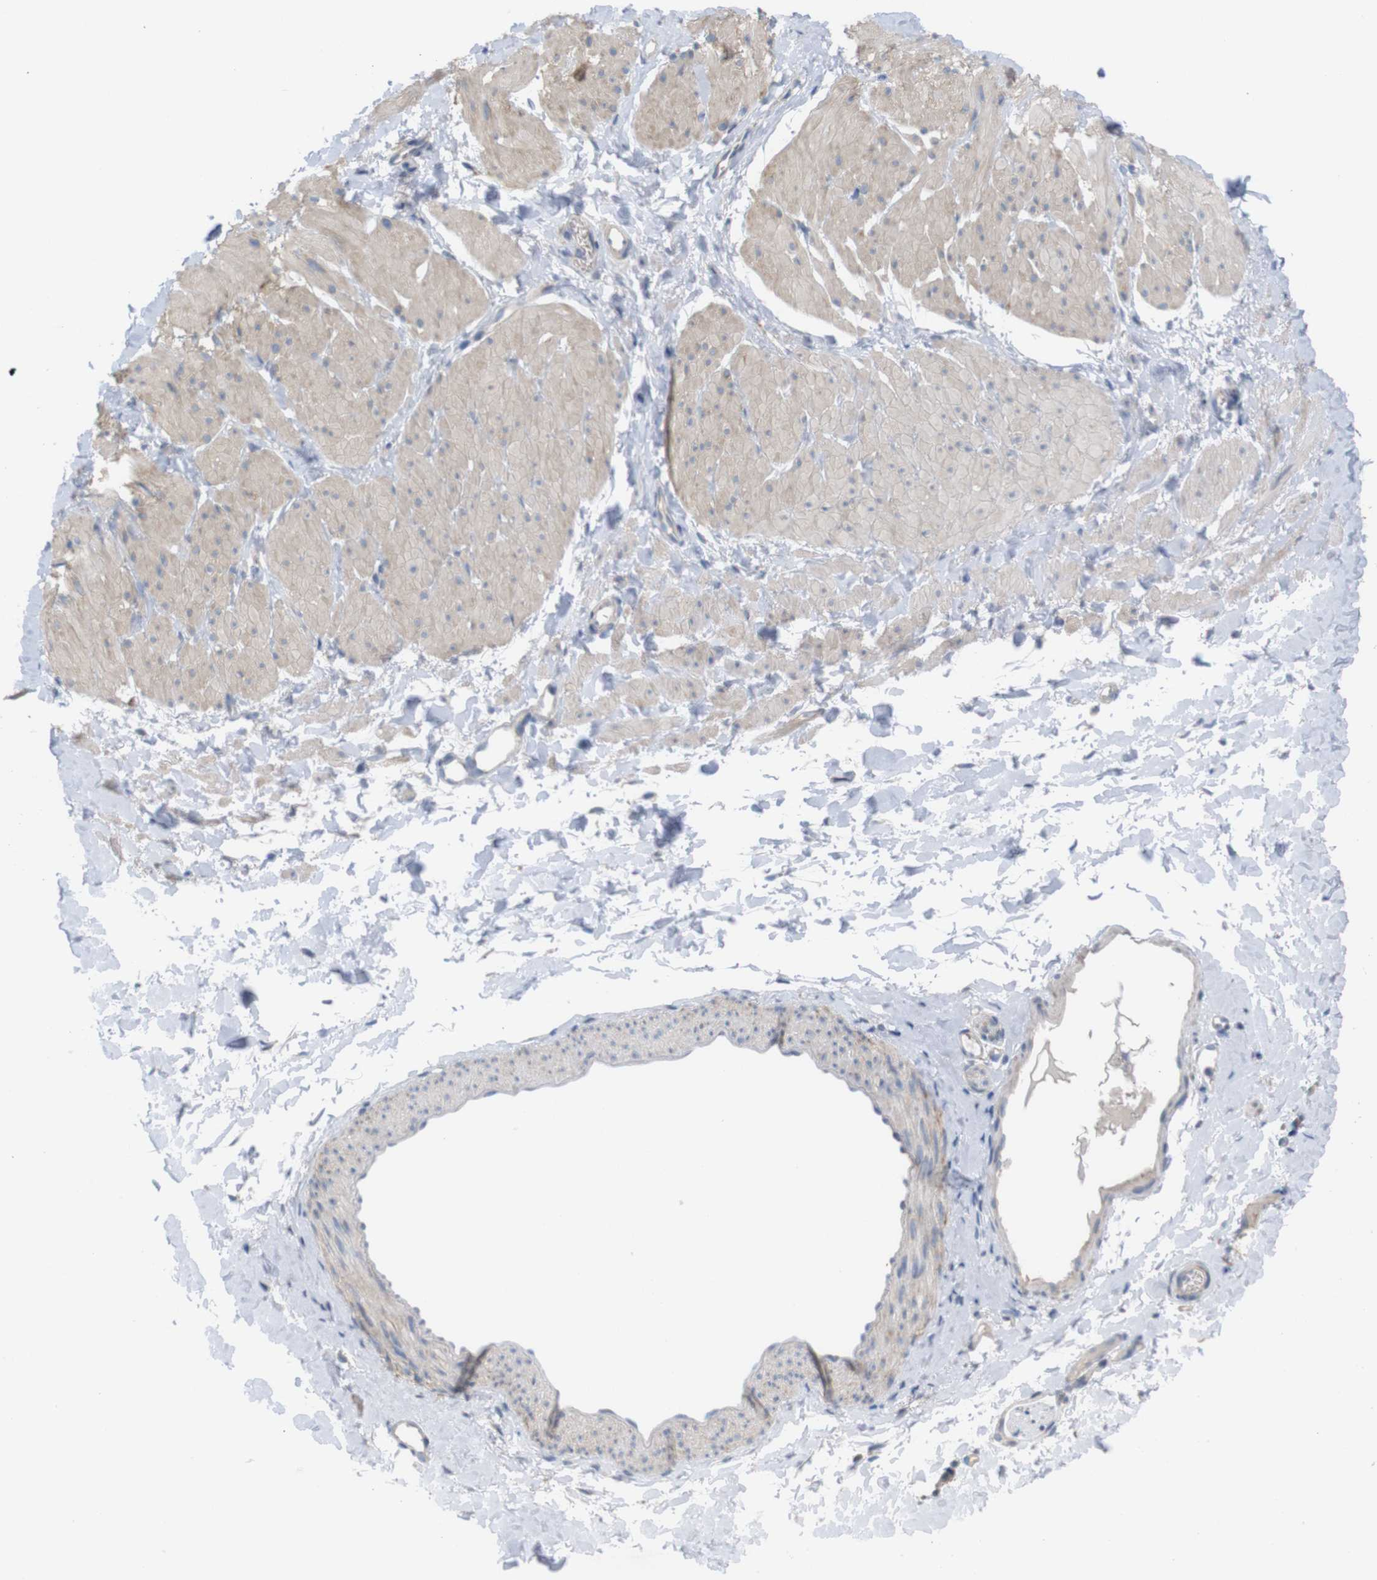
{"staining": {"intensity": "weak", "quantity": "25%-75%", "location": "cytoplasmic/membranous"}, "tissue": "smooth muscle", "cell_type": "Smooth muscle cells", "image_type": "normal", "snomed": [{"axis": "morphology", "description": "Normal tissue, NOS"}, {"axis": "topography", "description": "Smooth muscle"}], "caption": "This histopathology image demonstrates normal smooth muscle stained with IHC to label a protein in brown. The cytoplasmic/membranous of smooth muscle cells show weak positivity for the protein. Nuclei are counter-stained blue.", "gene": "PTPRR", "patient": {"sex": "male", "age": 16}}